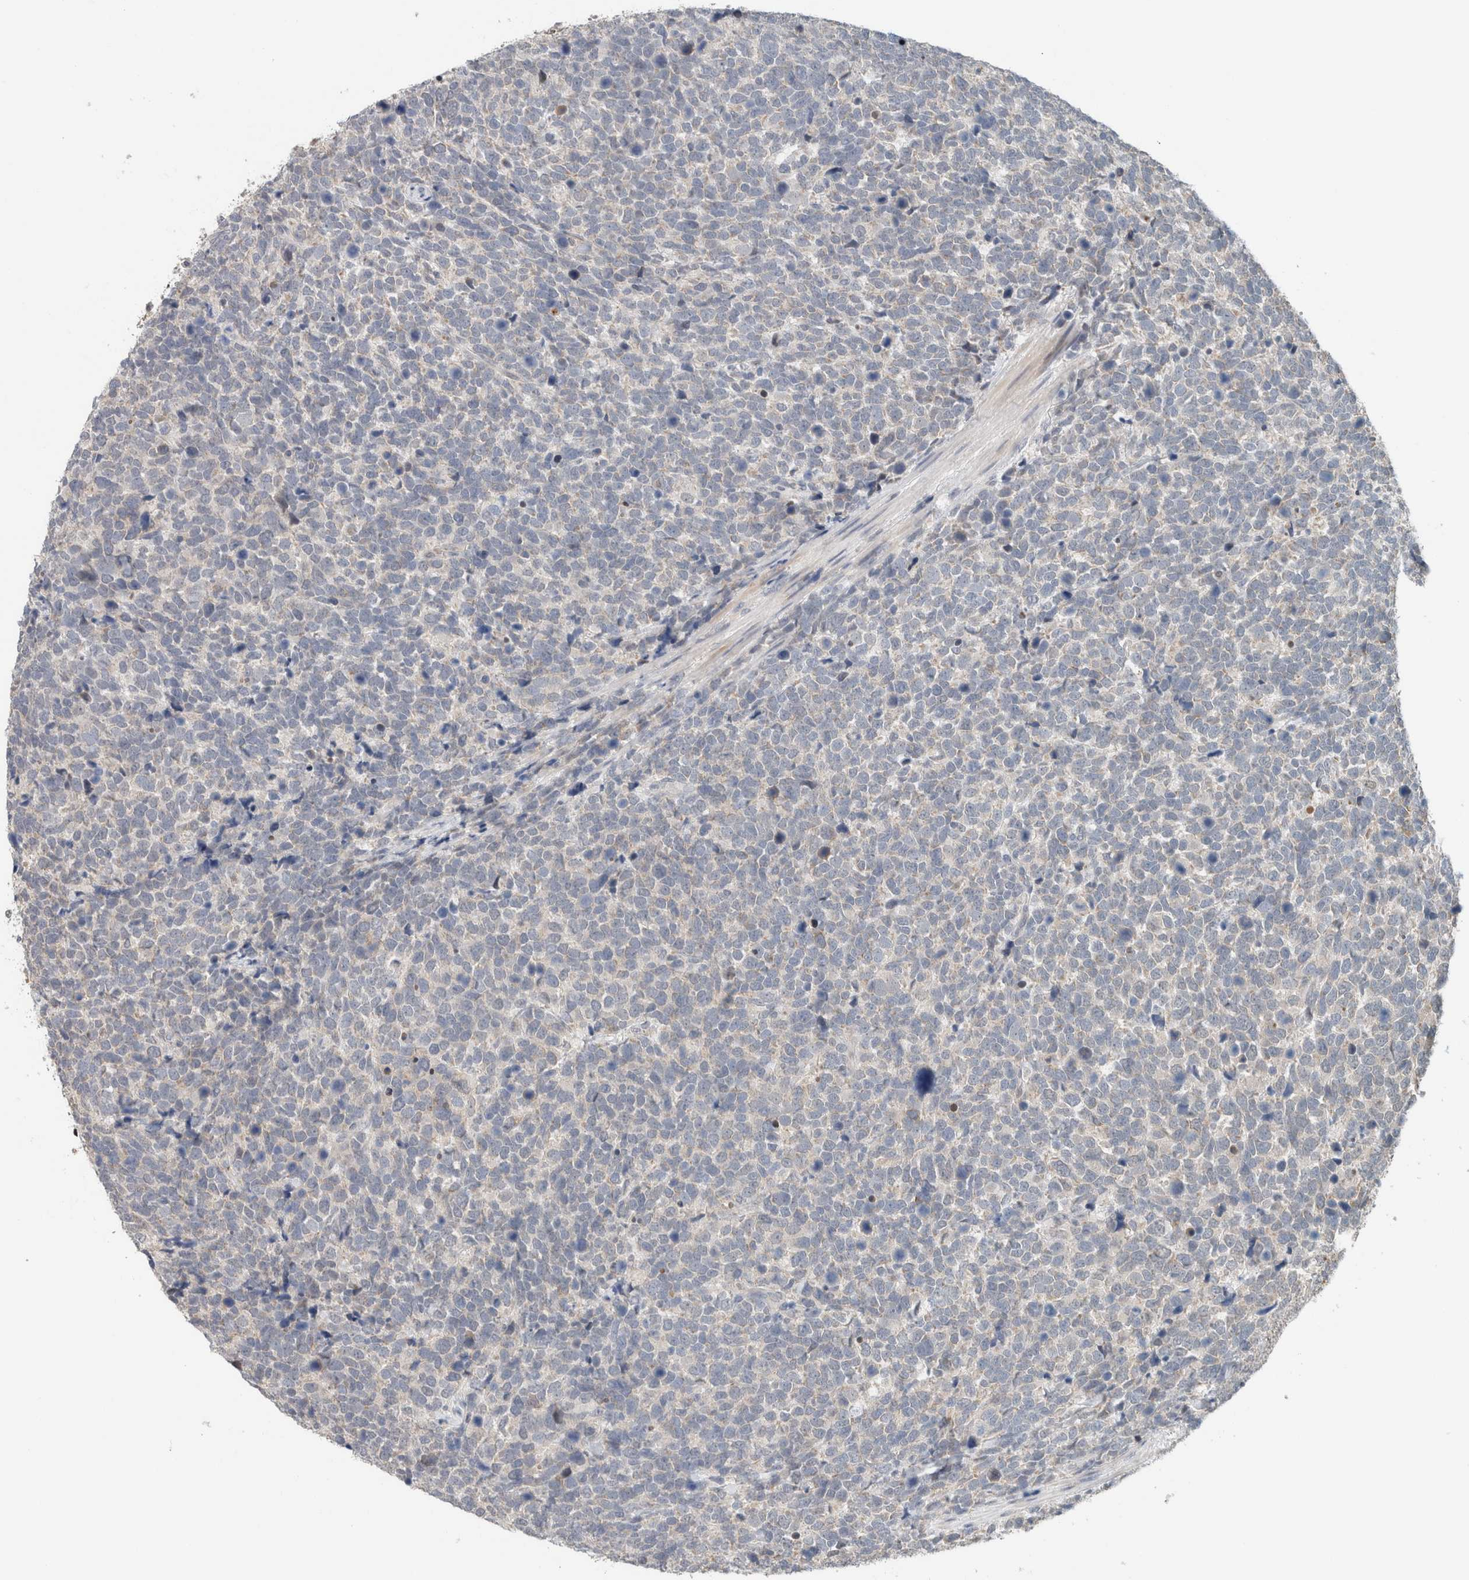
{"staining": {"intensity": "negative", "quantity": "none", "location": "none"}, "tissue": "urothelial cancer", "cell_type": "Tumor cells", "image_type": "cancer", "snomed": [{"axis": "morphology", "description": "Urothelial carcinoma, High grade"}, {"axis": "topography", "description": "Urinary bladder"}], "caption": "There is no significant staining in tumor cells of high-grade urothelial carcinoma. Nuclei are stained in blue.", "gene": "CRAT", "patient": {"sex": "female", "age": 82}}